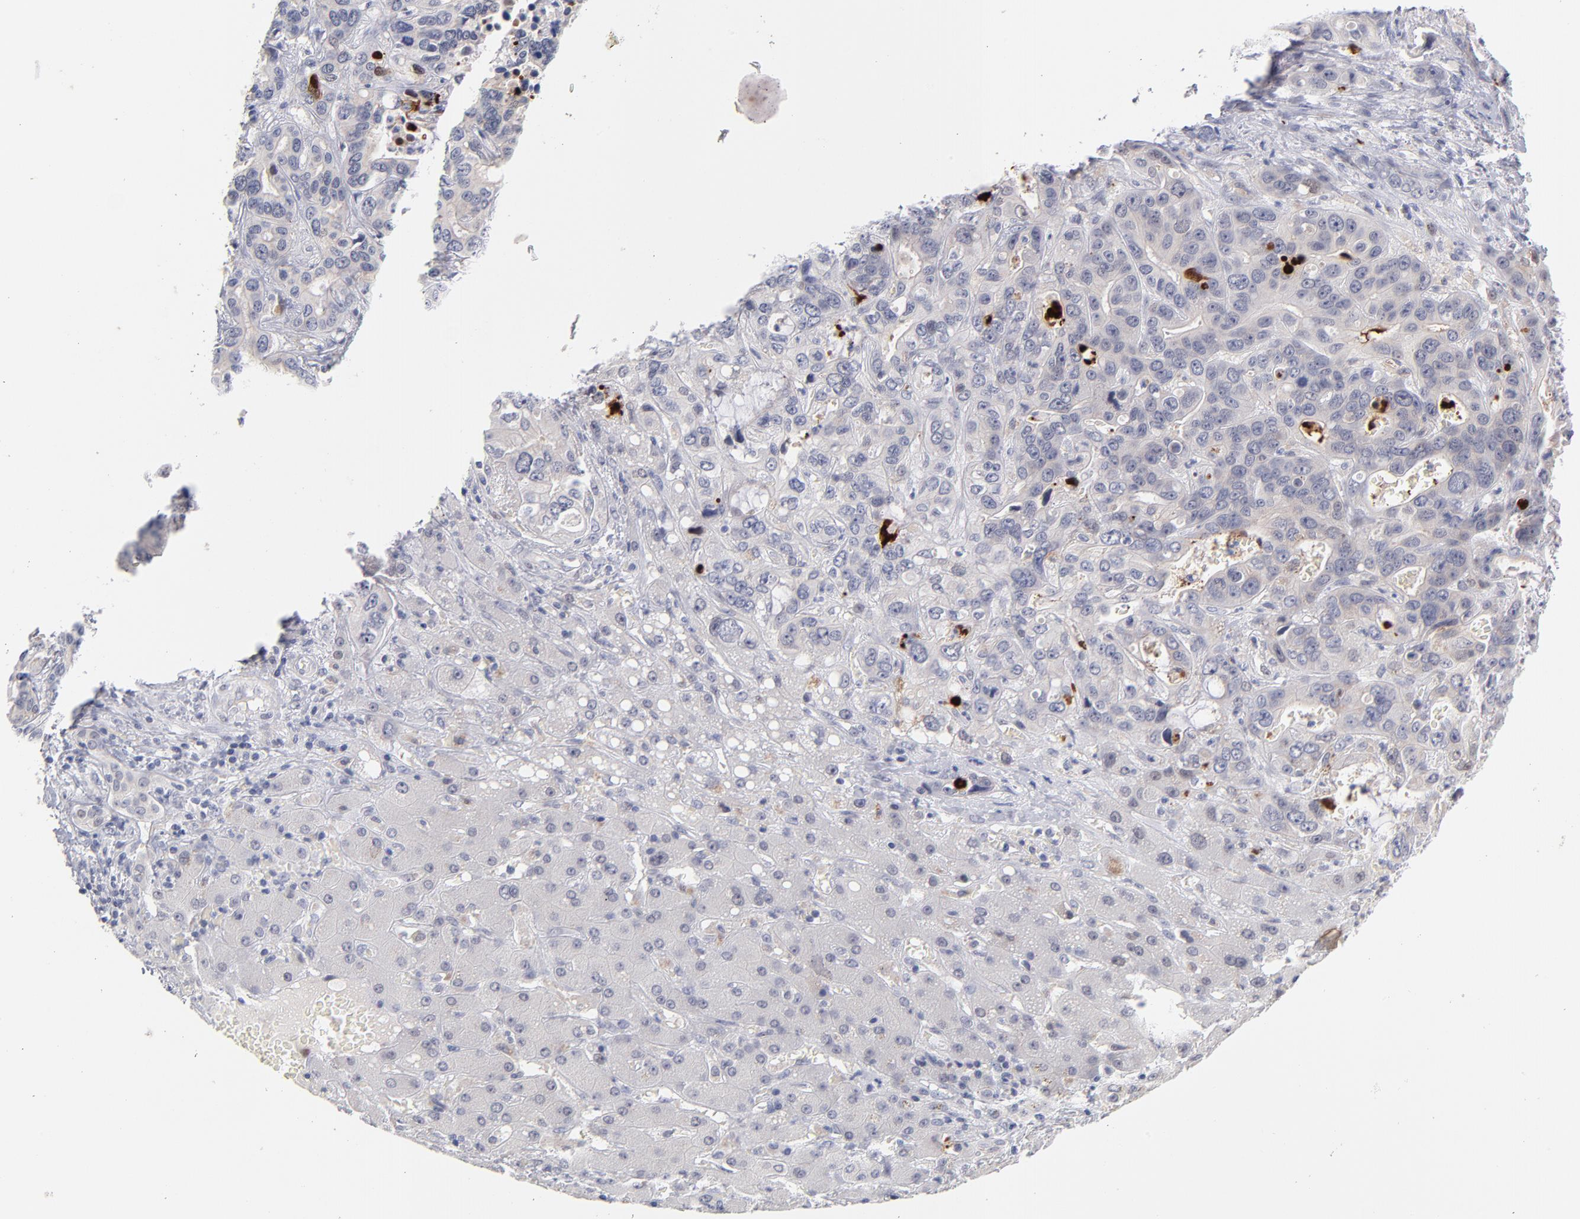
{"staining": {"intensity": "weak", "quantity": "<25%", "location": "cytoplasmic/membranous"}, "tissue": "liver cancer", "cell_type": "Tumor cells", "image_type": "cancer", "snomed": [{"axis": "morphology", "description": "Cholangiocarcinoma"}, {"axis": "topography", "description": "Liver"}], "caption": "High power microscopy micrograph of an IHC histopathology image of cholangiocarcinoma (liver), revealing no significant expression in tumor cells. Nuclei are stained in blue.", "gene": "PARP1", "patient": {"sex": "female", "age": 65}}